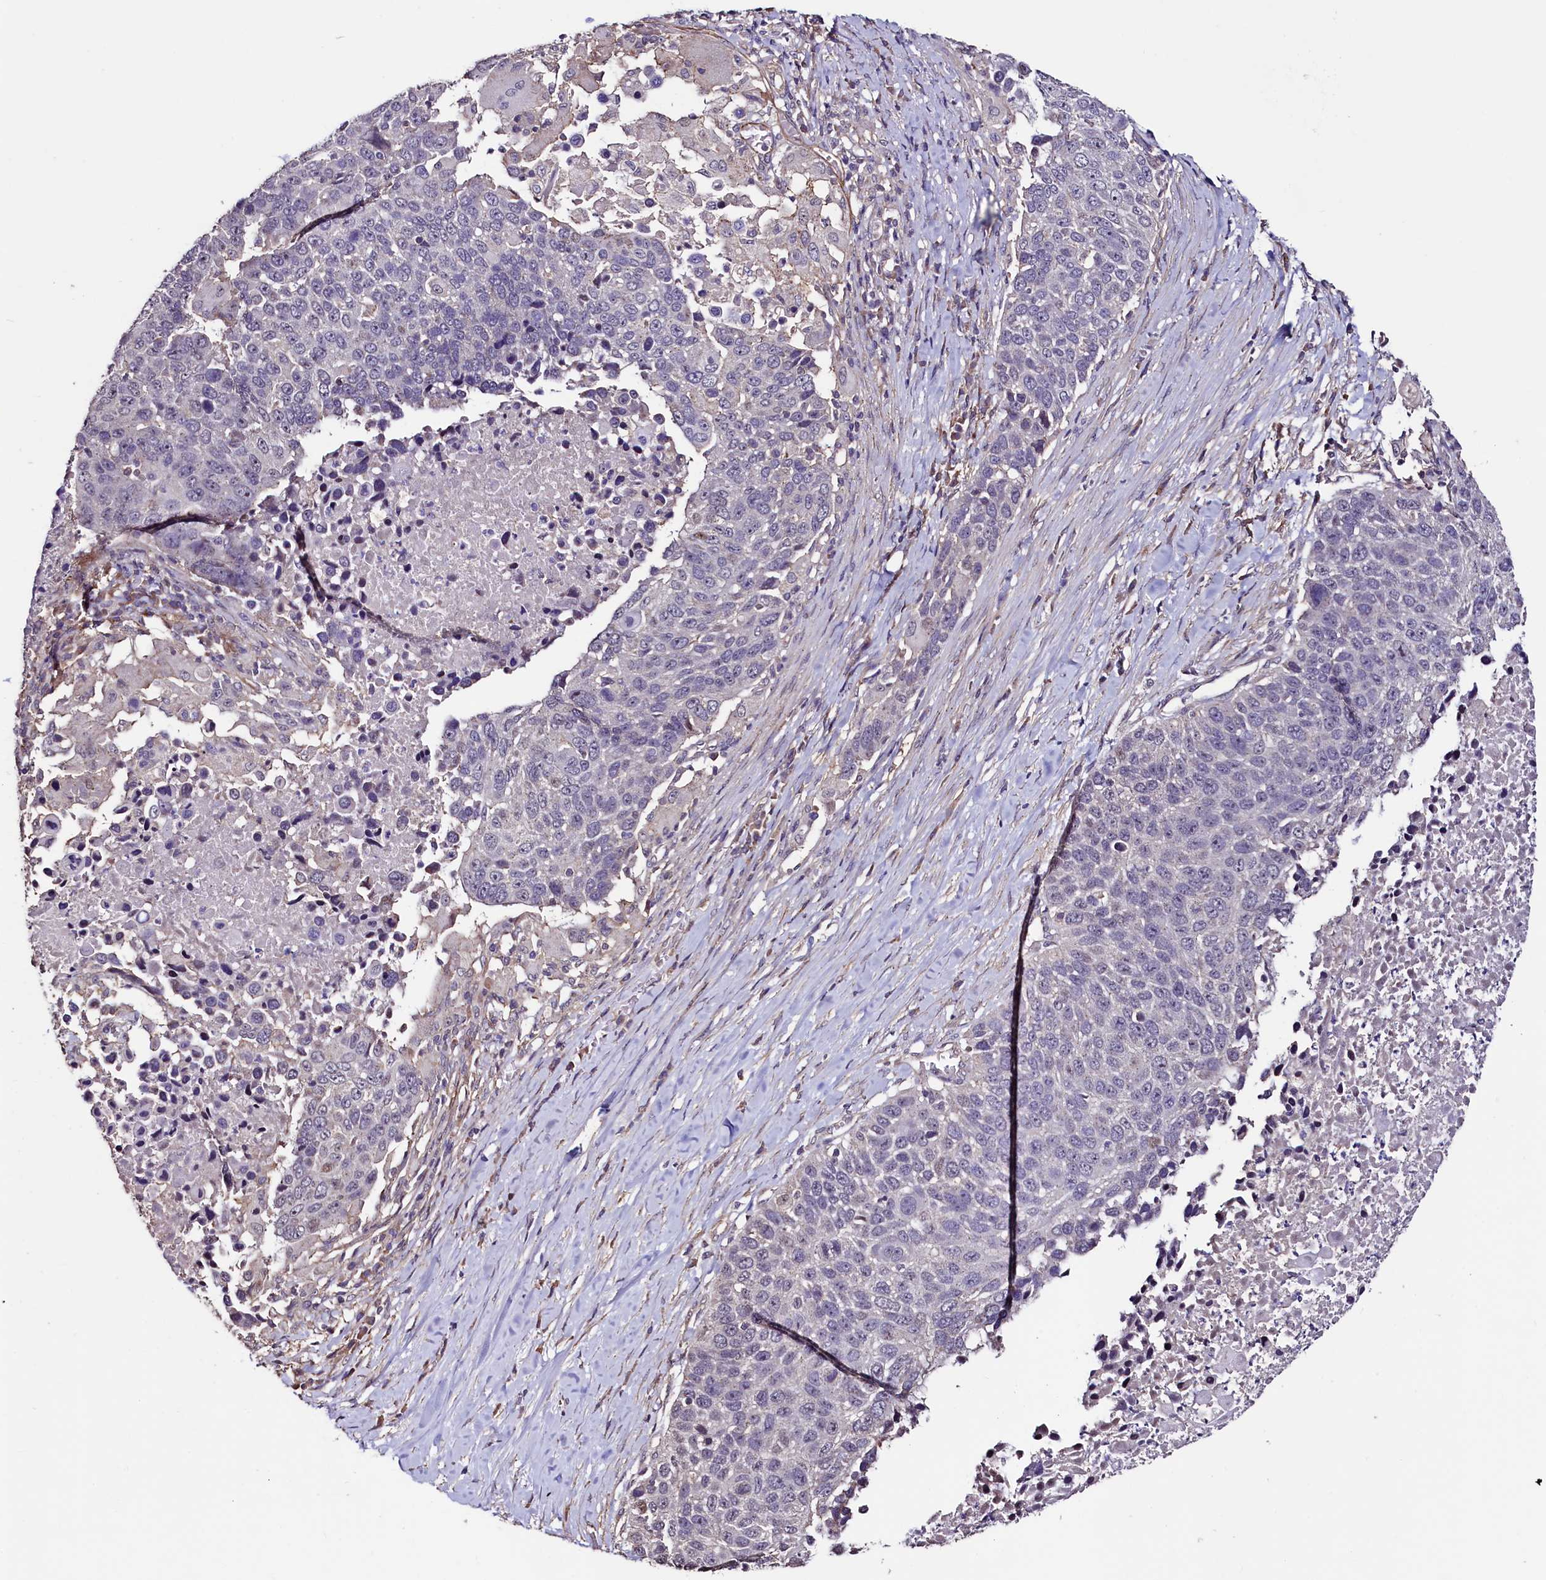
{"staining": {"intensity": "negative", "quantity": "none", "location": "none"}, "tissue": "lung cancer", "cell_type": "Tumor cells", "image_type": "cancer", "snomed": [{"axis": "morphology", "description": "Normal tissue, NOS"}, {"axis": "morphology", "description": "Squamous cell carcinoma, NOS"}, {"axis": "topography", "description": "Lymph node"}, {"axis": "topography", "description": "Lung"}], "caption": "Tumor cells are negative for protein expression in human lung squamous cell carcinoma. (Stains: DAB (3,3'-diaminobenzidine) immunohistochemistry with hematoxylin counter stain, Microscopy: brightfield microscopy at high magnification).", "gene": "PALM", "patient": {"sex": "male", "age": 66}}